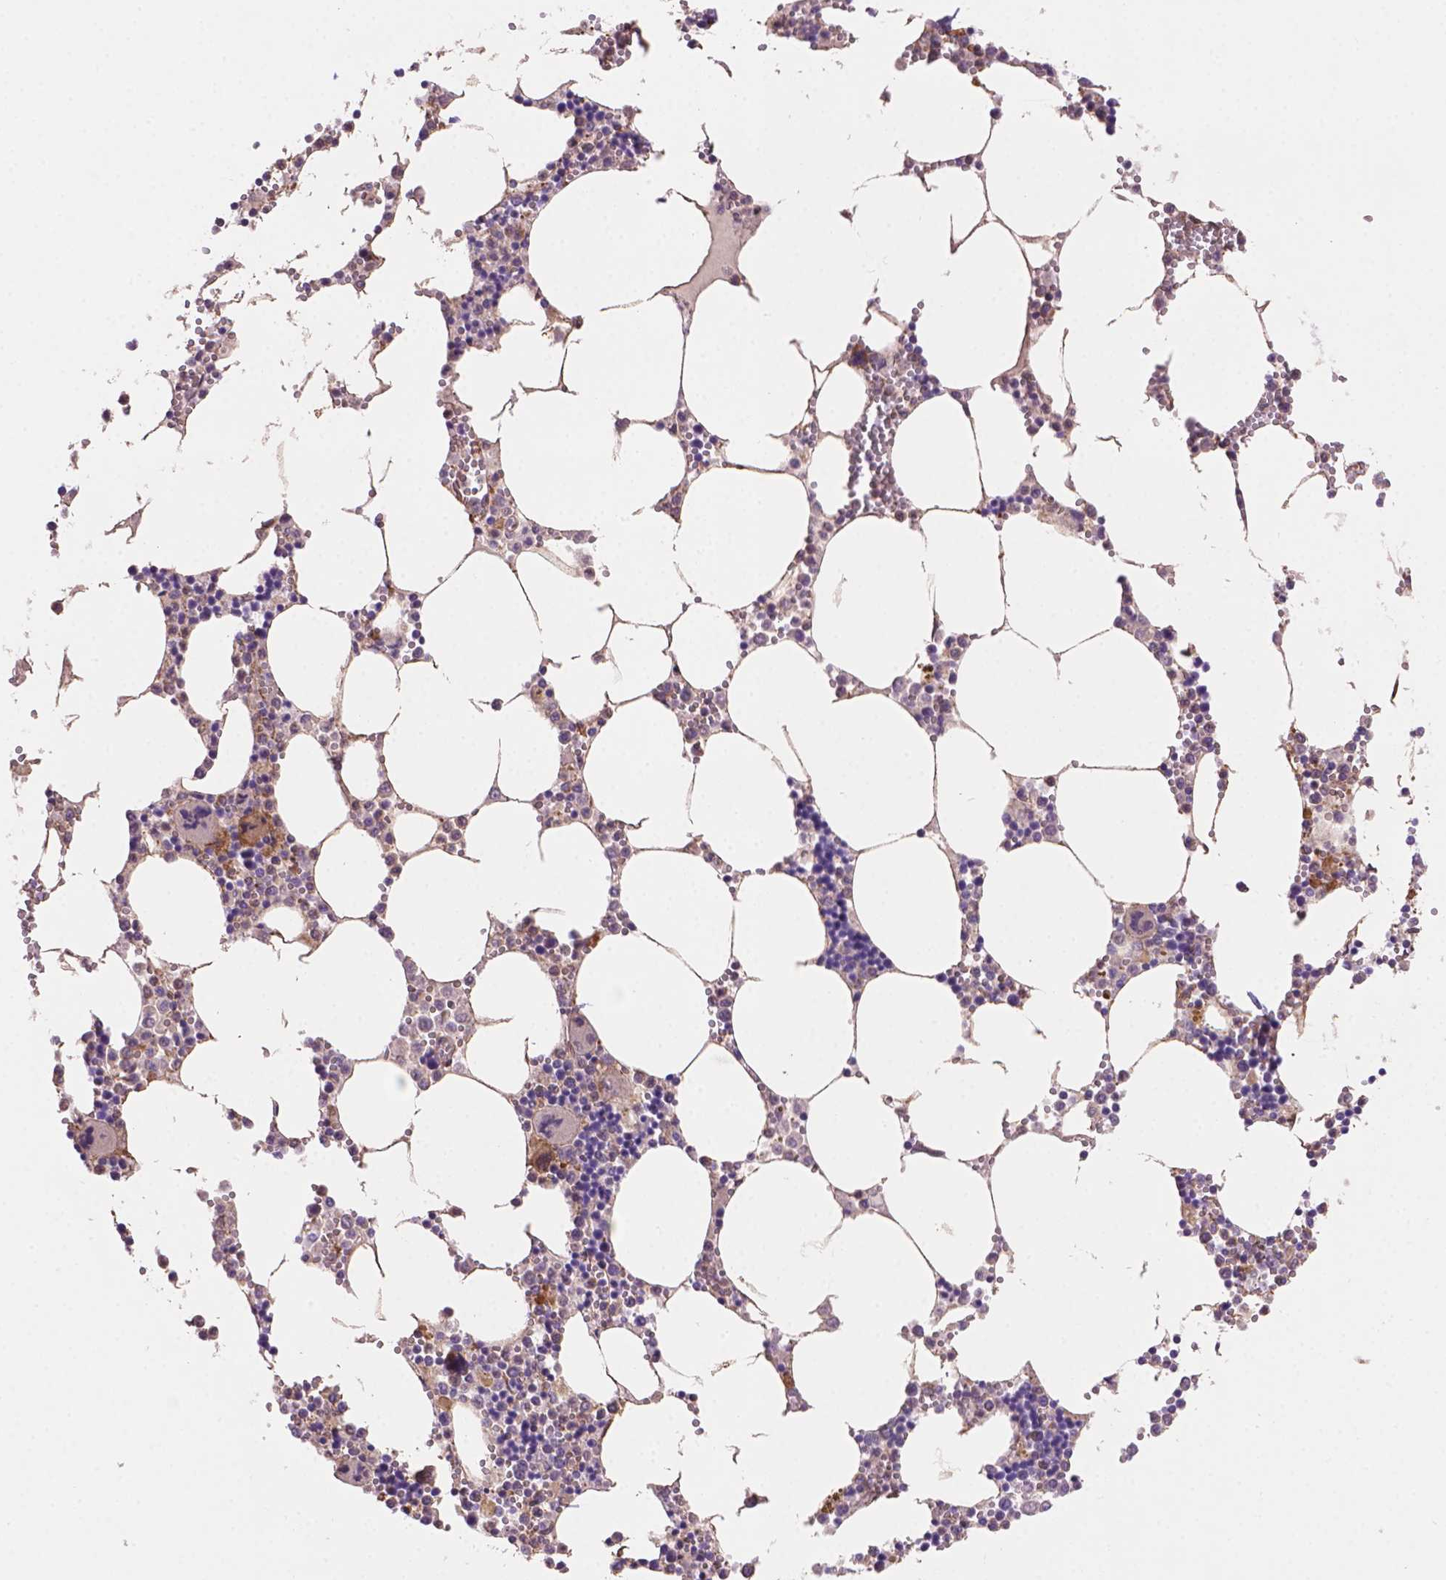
{"staining": {"intensity": "negative", "quantity": "none", "location": "none"}, "tissue": "bone marrow", "cell_type": "Hematopoietic cells", "image_type": "normal", "snomed": [{"axis": "morphology", "description": "Normal tissue, NOS"}, {"axis": "topography", "description": "Bone marrow"}], "caption": "Immunohistochemistry (IHC) of benign bone marrow demonstrates no expression in hematopoietic cells.", "gene": "AMMECR1L", "patient": {"sex": "male", "age": 54}}